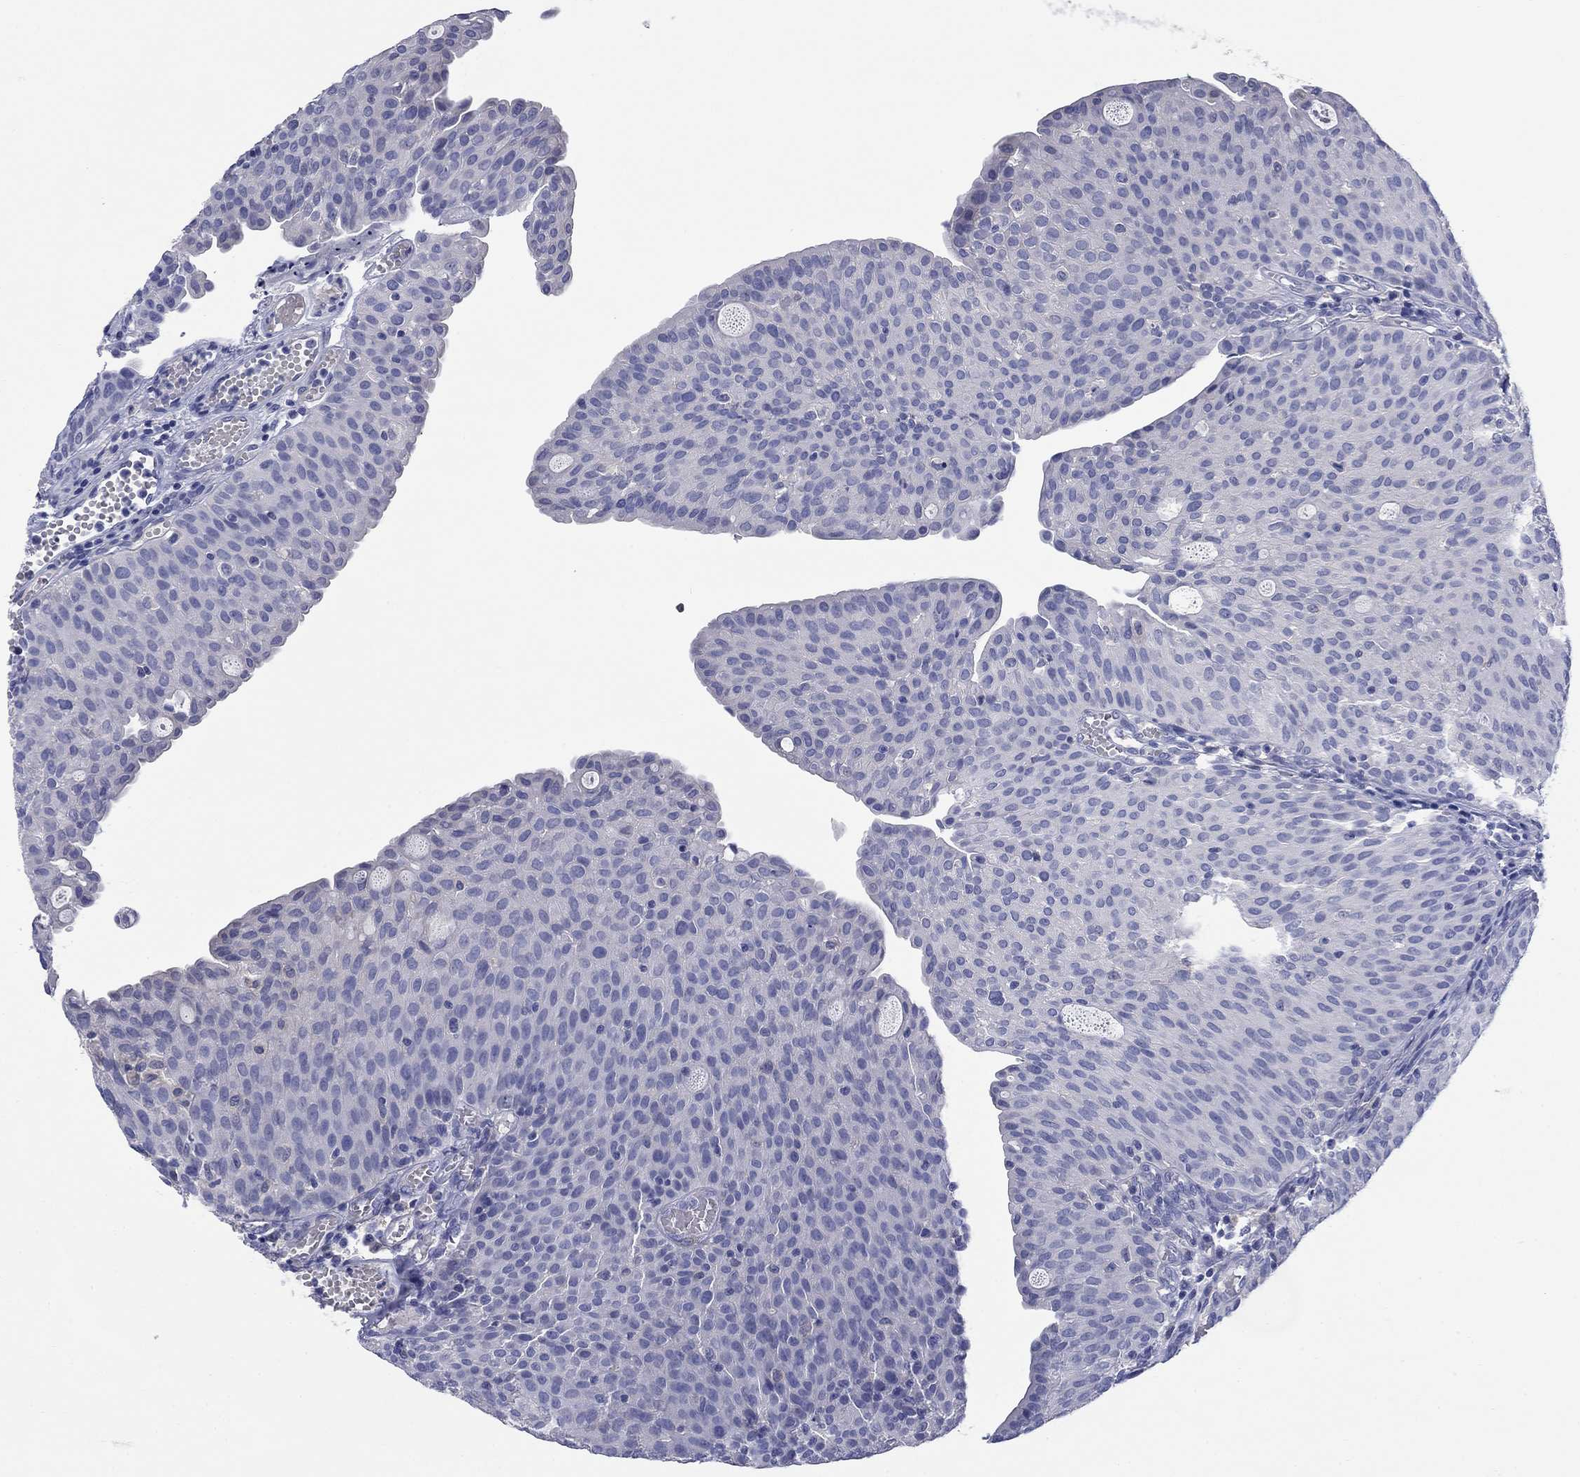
{"staining": {"intensity": "negative", "quantity": "none", "location": "none"}, "tissue": "urothelial cancer", "cell_type": "Tumor cells", "image_type": "cancer", "snomed": [{"axis": "morphology", "description": "Urothelial carcinoma, Low grade"}, {"axis": "topography", "description": "Urinary bladder"}], "caption": "Immunohistochemistry photomicrograph of neoplastic tissue: urothelial cancer stained with DAB (3,3'-diaminobenzidine) reveals no significant protein positivity in tumor cells.", "gene": "PTPRZ1", "patient": {"sex": "male", "age": 54}}